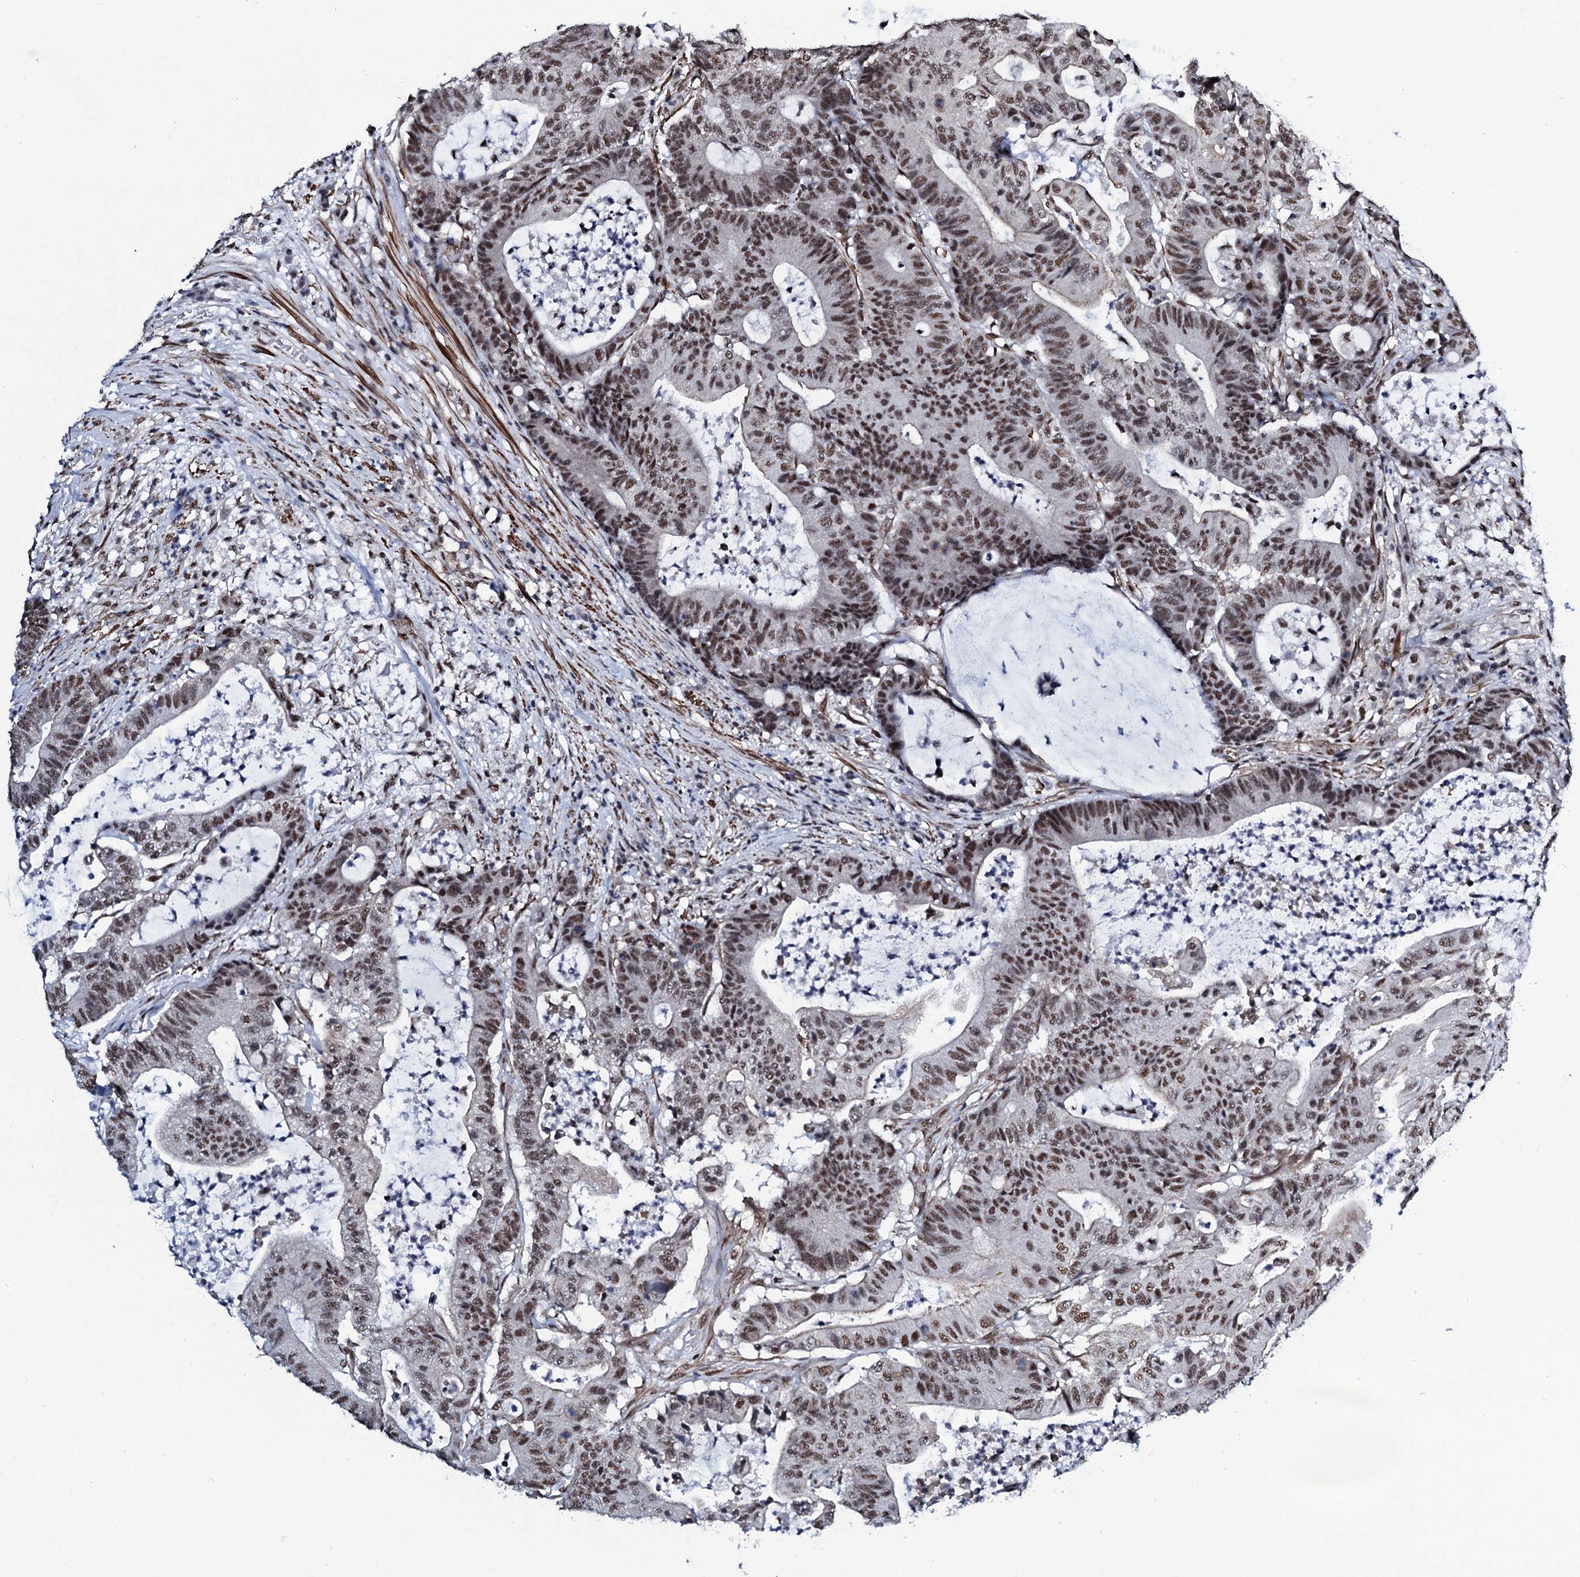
{"staining": {"intensity": "moderate", "quantity": ">75%", "location": "nuclear"}, "tissue": "colorectal cancer", "cell_type": "Tumor cells", "image_type": "cancer", "snomed": [{"axis": "morphology", "description": "Adenocarcinoma, NOS"}, {"axis": "topography", "description": "Colon"}], "caption": "Moderate nuclear protein positivity is seen in about >75% of tumor cells in colorectal adenocarcinoma. The staining is performed using DAB (3,3'-diaminobenzidine) brown chromogen to label protein expression. The nuclei are counter-stained blue using hematoxylin.", "gene": "CWC15", "patient": {"sex": "female", "age": 84}}